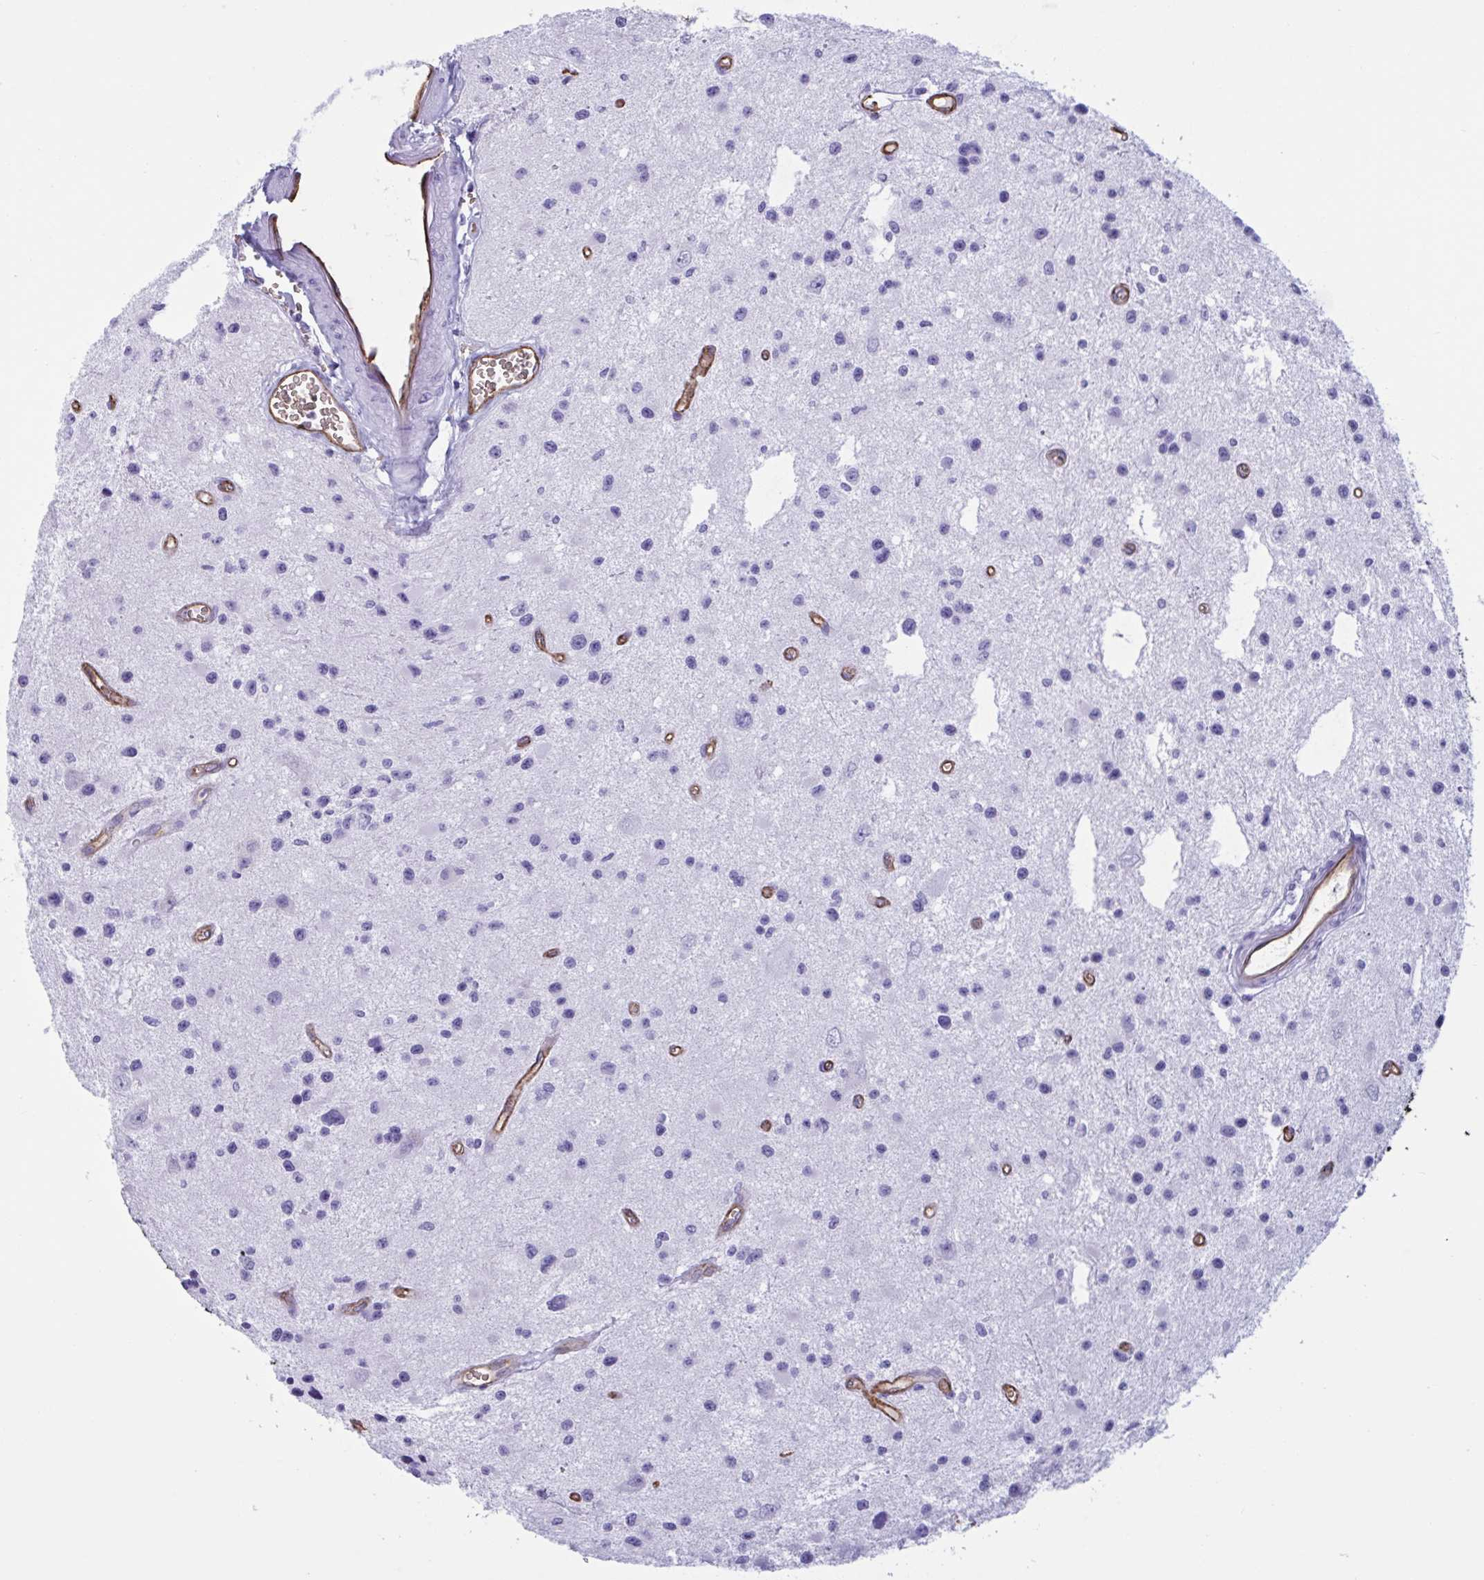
{"staining": {"intensity": "negative", "quantity": "none", "location": "none"}, "tissue": "glioma", "cell_type": "Tumor cells", "image_type": "cancer", "snomed": [{"axis": "morphology", "description": "Glioma, malignant, Low grade"}, {"axis": "topography", "description": "Brain"}], "caption": "Human malignant glioma (low-grade) stained for a protein using IHC demonstrates no expression in tumor cells.", "gene": "SLC2A1", "patient": {"sex": "male", "age": 43}}